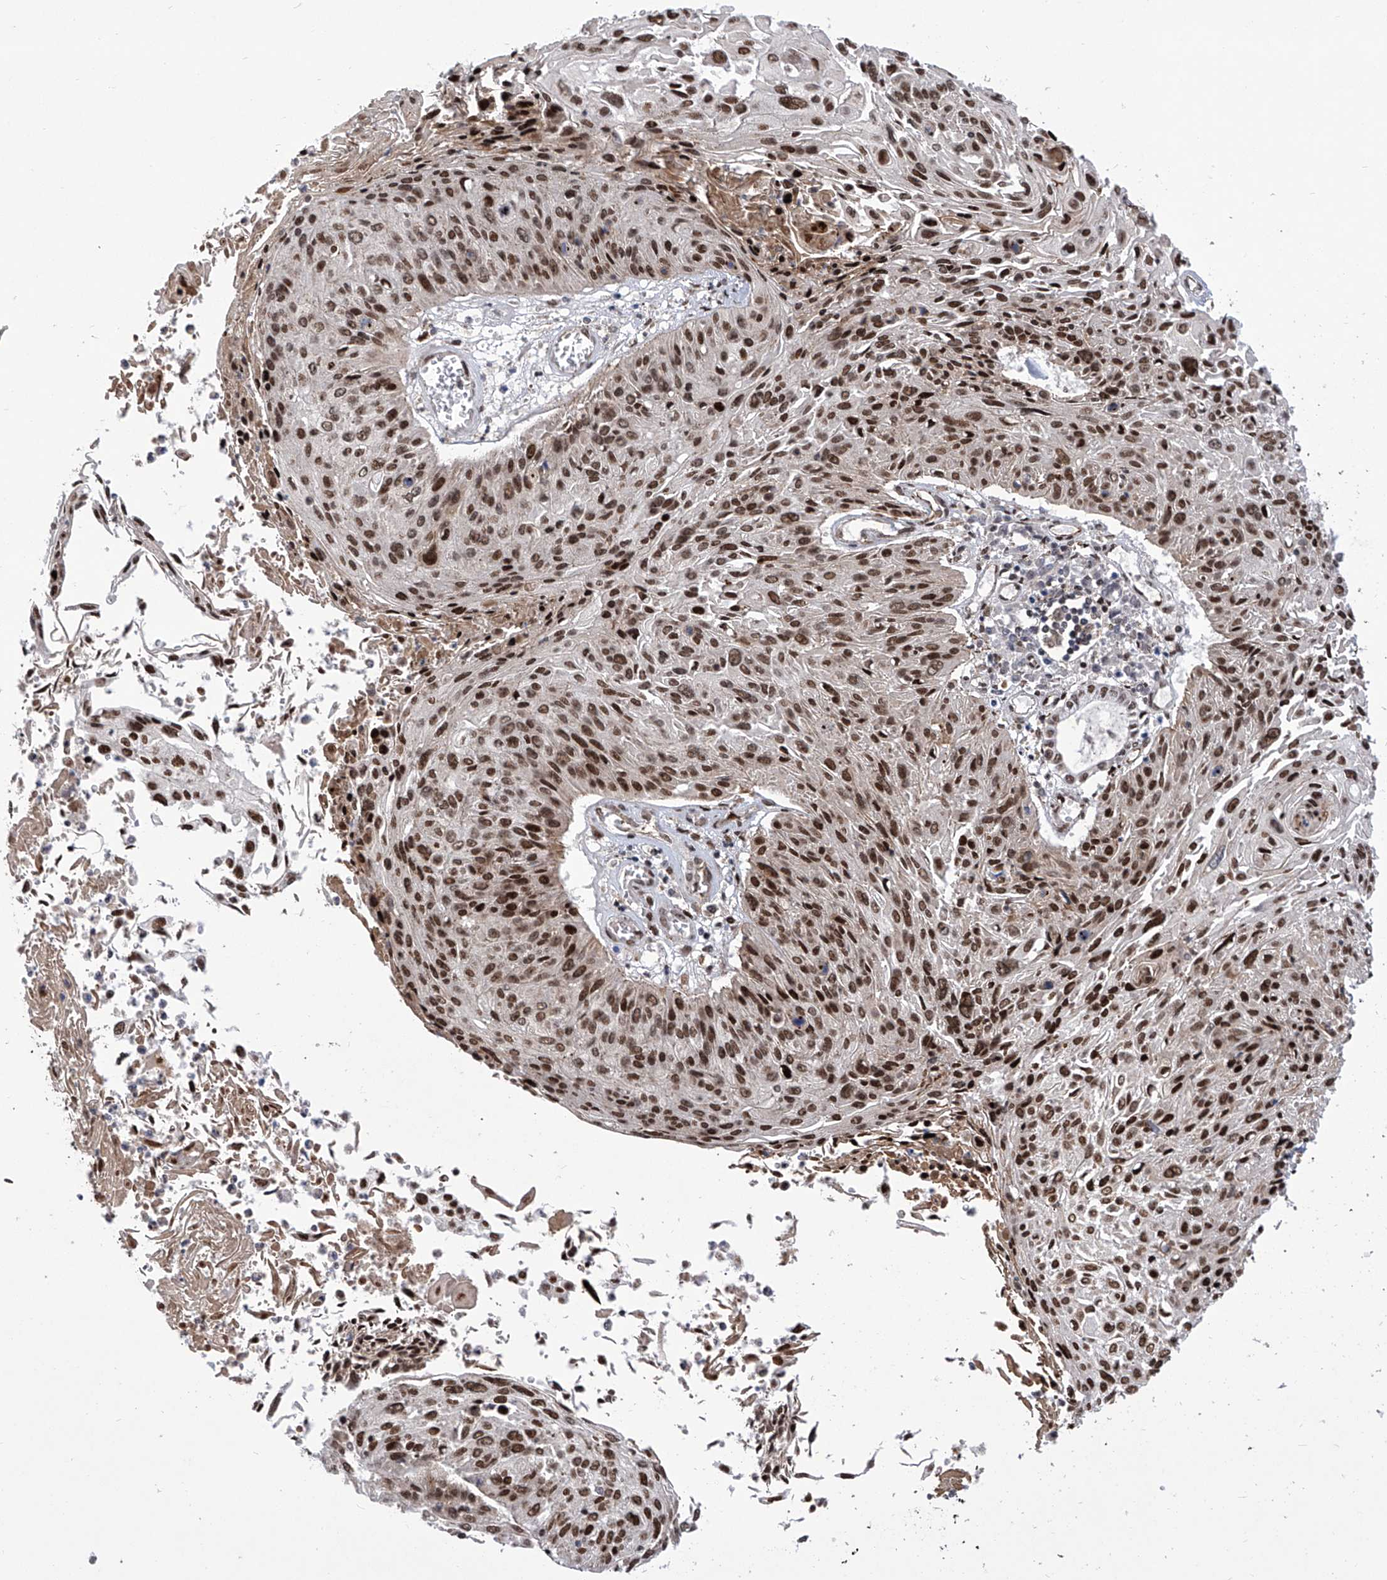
{"staining": {"intensity": "strong", "quantity": ">75%", "location": "nuclear"}, "tissue": "cervical cancer", "cell_type": "Tumor cells", "image_type": "cancer", "snomed": [{"axis": "morphology", "description": "Squamous cell carcinoma, NOS"}, {"axis": "topography", "description": "Cervix"}], "caption": "Cervical cancer (squamous cell carcinoma) stained for a protein shows strong nuclear positivity in tumor cells.", "gene": "CEP290", "patient": {"sex": "female", "age": 51}}